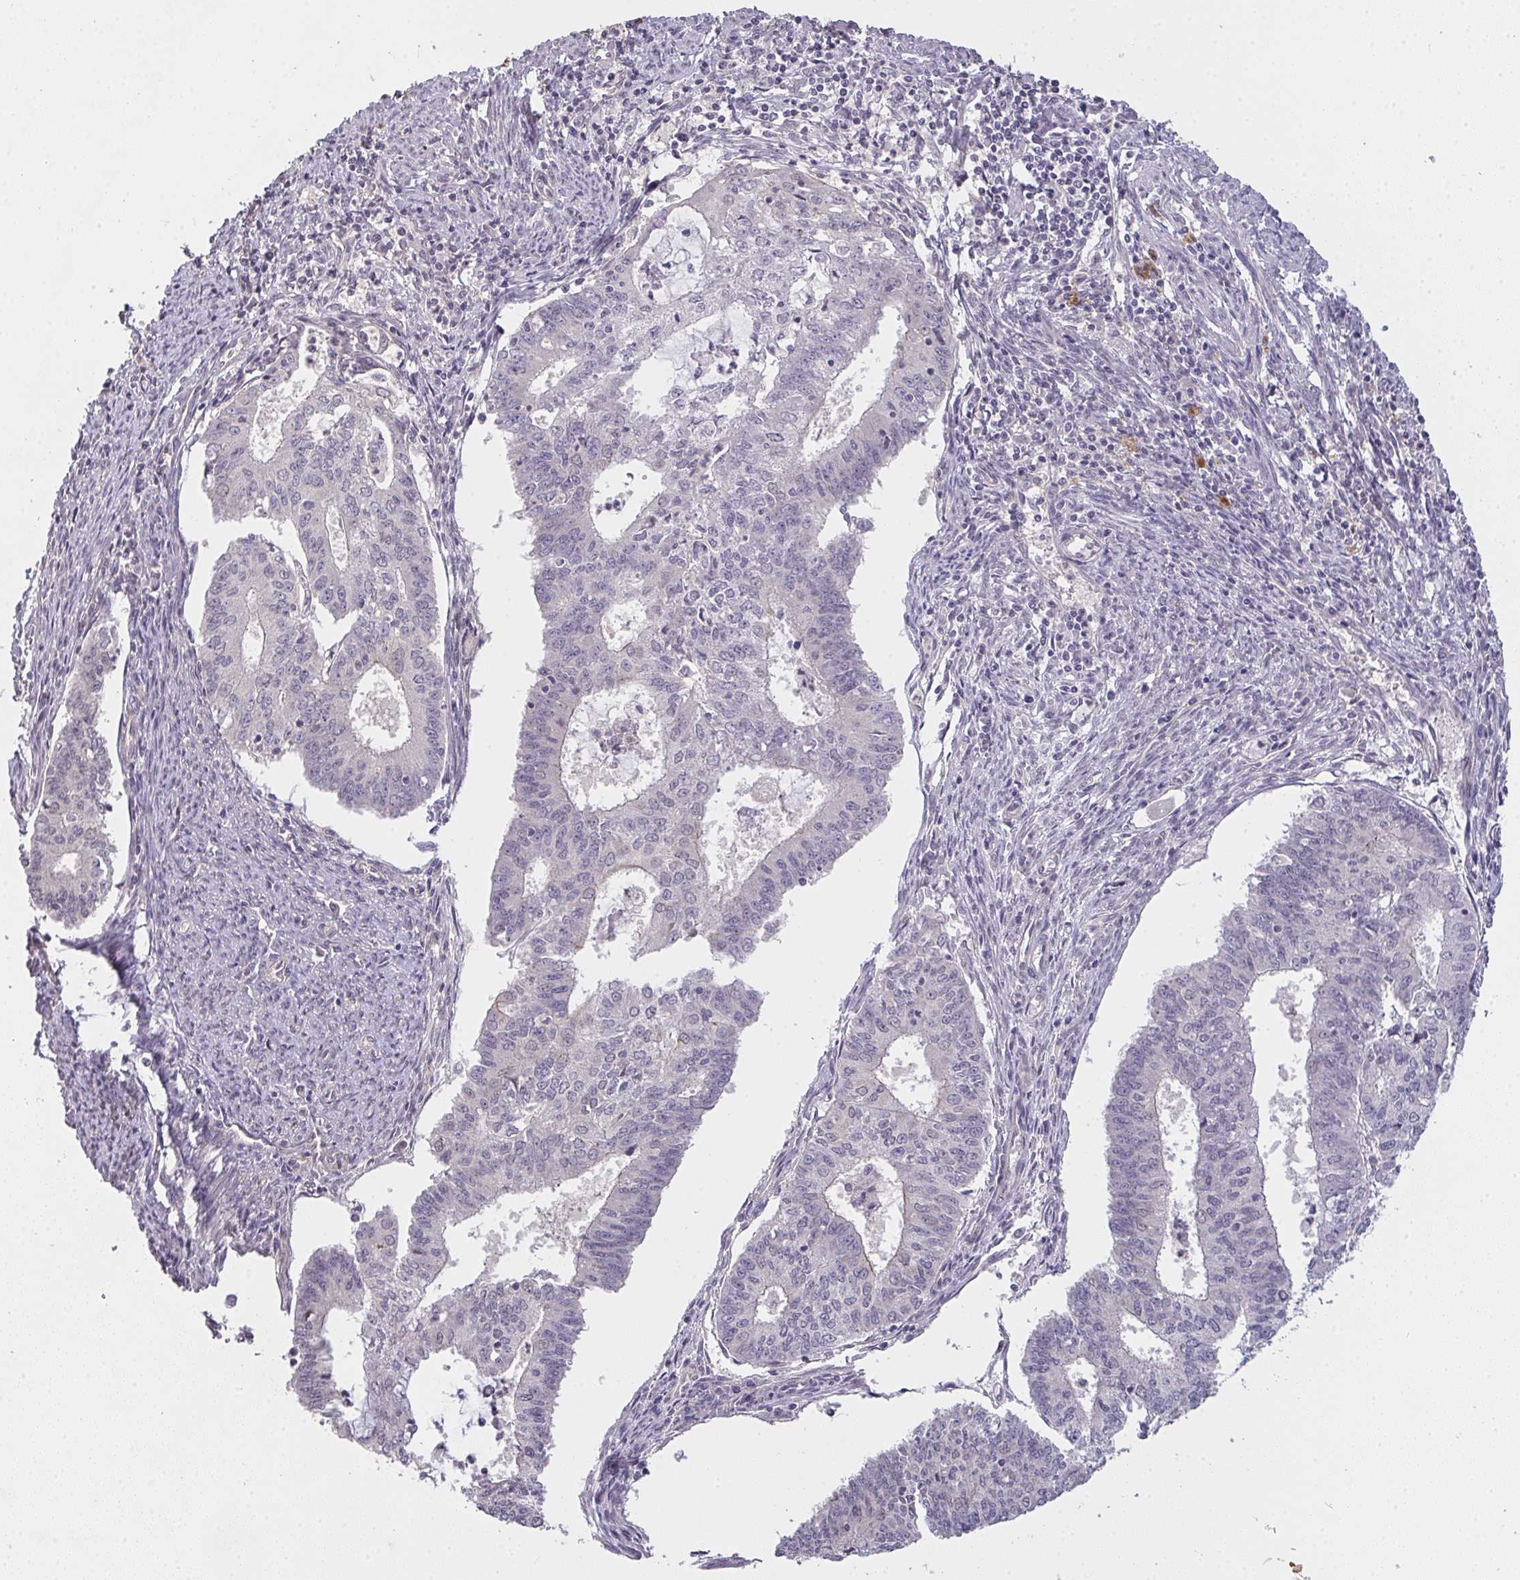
{"staining": {"intensity": "negative", "quantity": "none", "location": "none"}, "tissue": "endometrial cancer", "cell_type": "Tumor cells", "image_type": "cancer", "snomed": [{"axis": "morphology", "description": "Adenocarcinoma, NOS"}, {"axis": "topography", "description": "Endometrium"}], "caption": "High magnification brightfield microscopy of adenocarcinoma (endometrial) stained with DAB (3,3'-diaminobenzidine) (brown) and counterstained with hematoxylin (blue): tumor cells show no significant expression. Nuclei are stained in blue.", "gene": "TMEM219", "patient": {"sex": "female", "age": 61}}